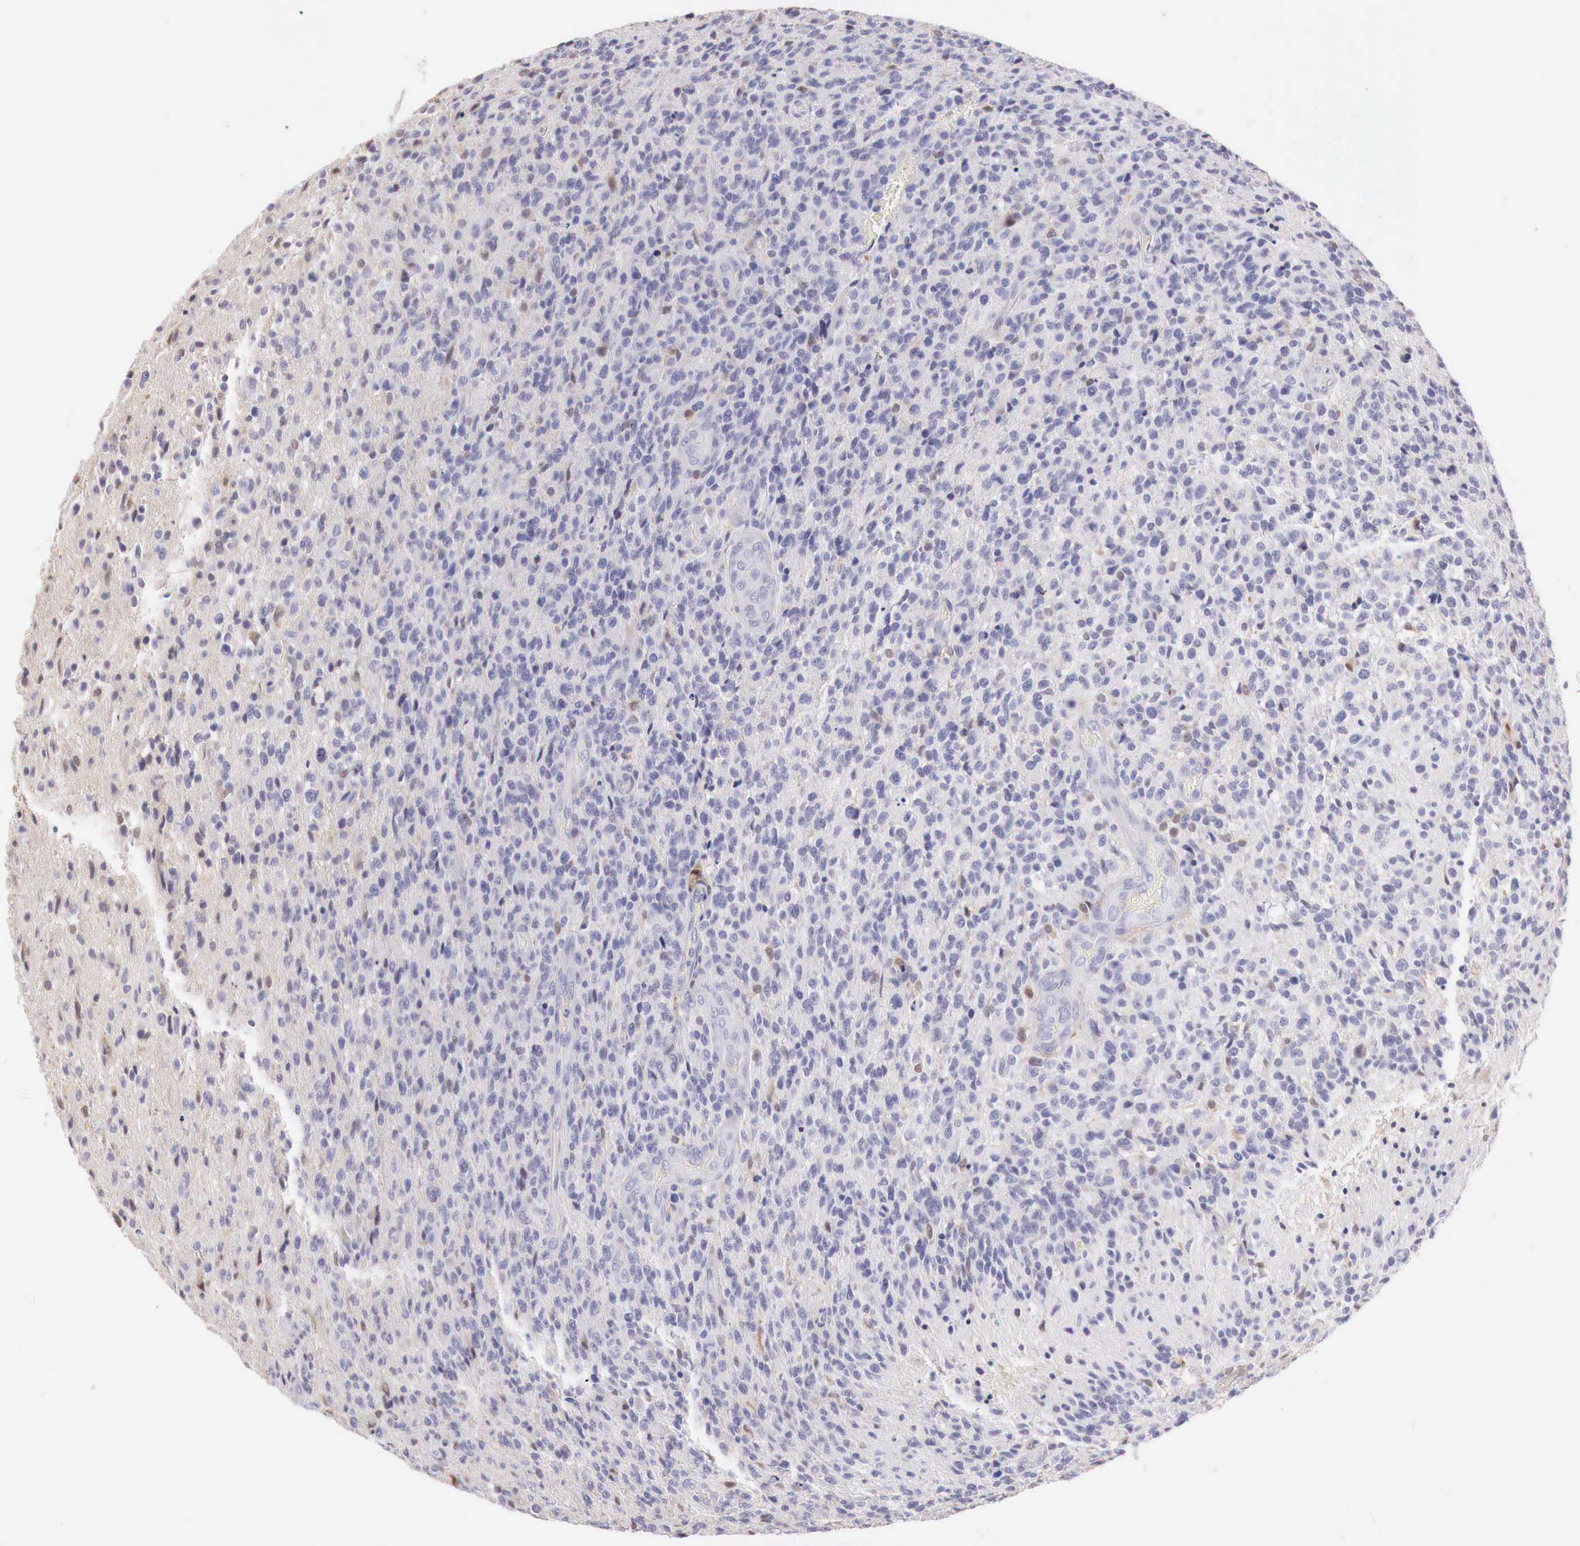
{"staining": {"intensity": "negative", "quantity": "none", "location": "none"}, "tissue": "glioma", "cell_type": "Tumor cells", "image_type": "cancer", "snomed": [{"axis": "morphology", "description": "Glioma, malignant, High grade"}, {"axis": "topography", "description": "Brain"}], "caption": "IHC image of high-grade glioma (malignant) stained for a protein (brown), which reveals no expression in tumor cells.", "gene": "RENBP", "patient": {"sex": "male", "age": 36}}